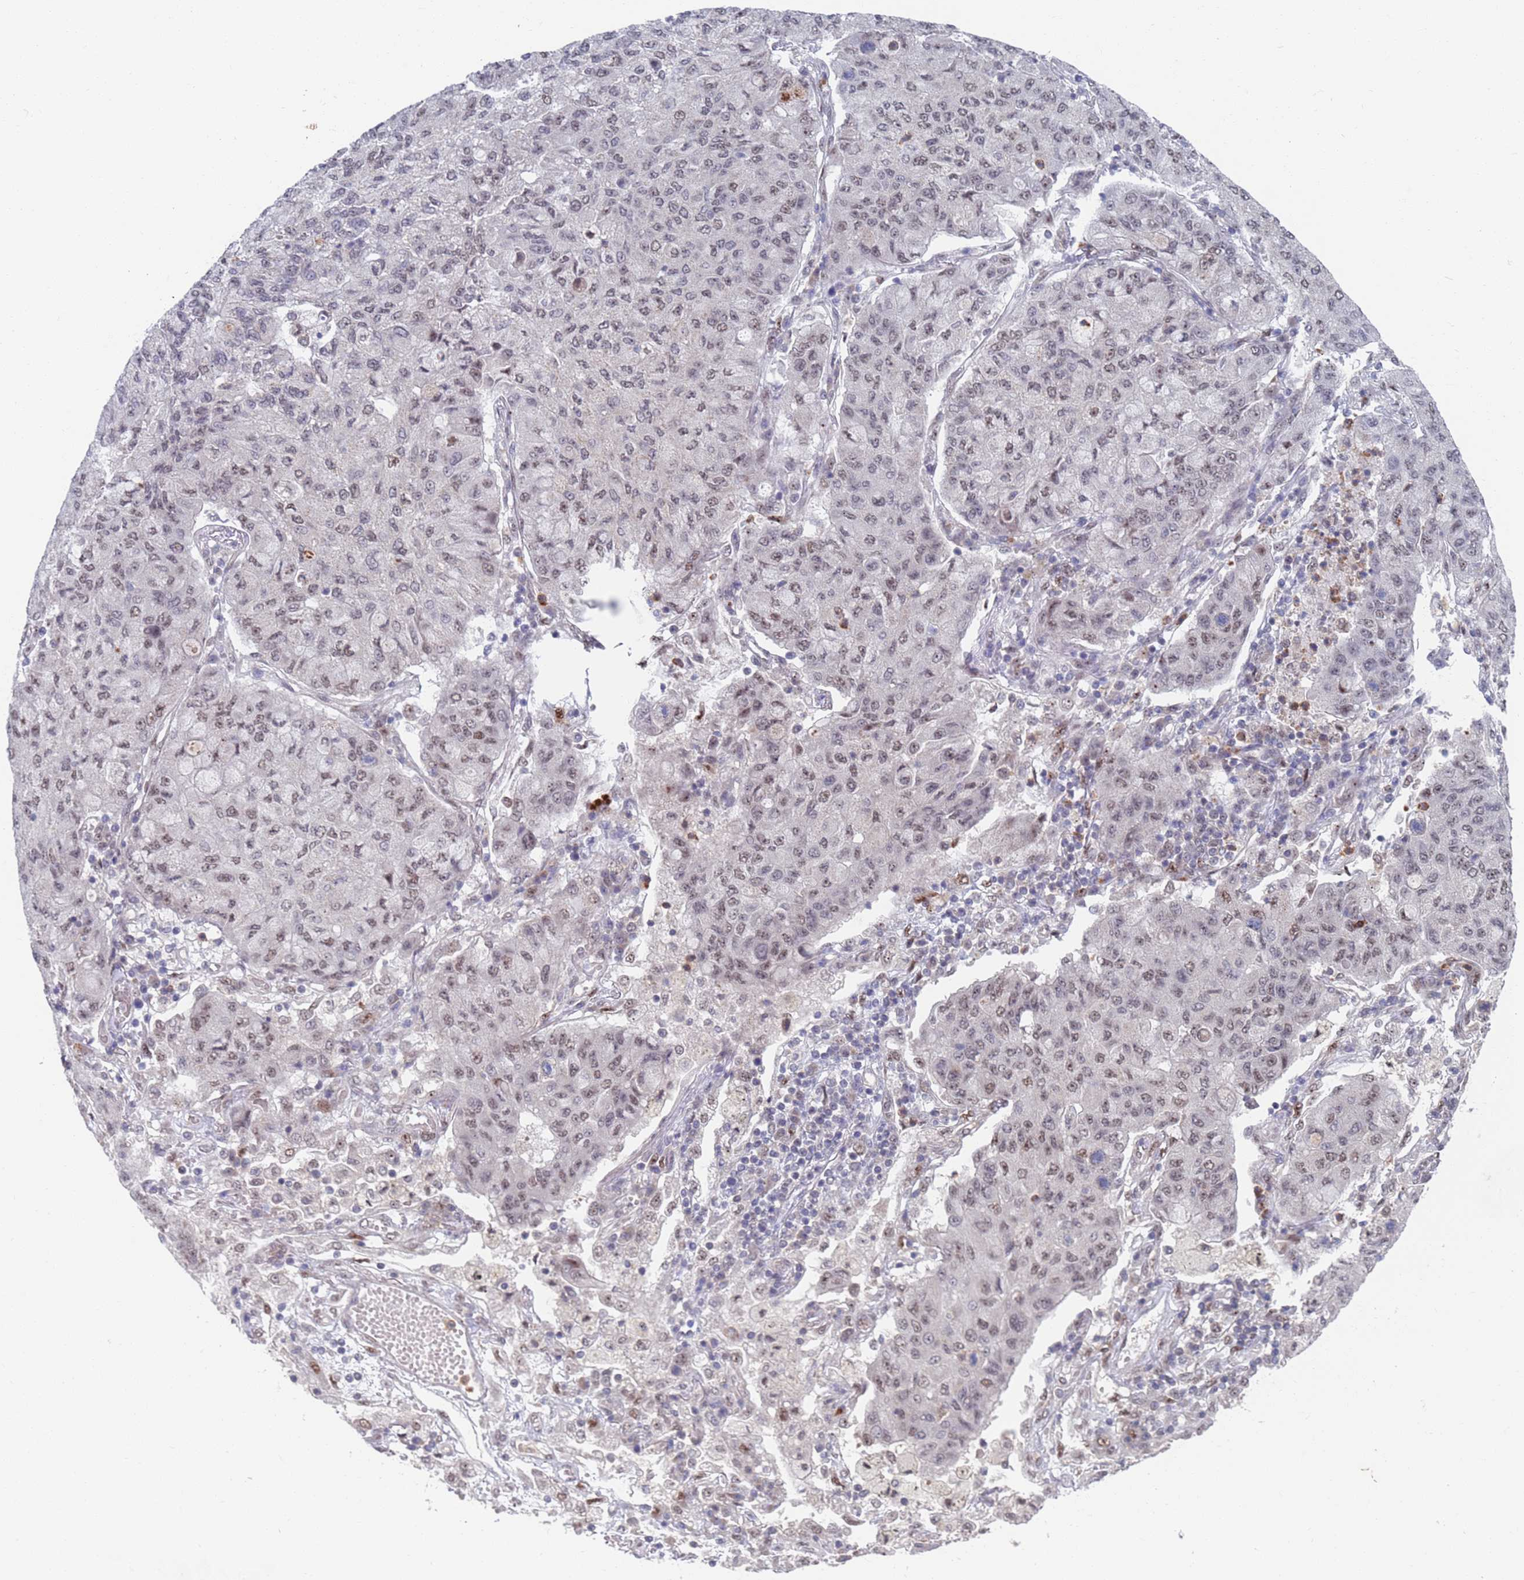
{"staining": {"intensity": "weak", "quantity": "<25%", "location": "nuclear"}, "tissue": "lung cancer", "cell_type": "Tumor cells", "image_type": "cancer", "snomed": [{"axis": "morphology", "description": "Squamous cell carcinoma, NOS"}, {"axis": "topography", "description": "Lung"}], "caption": "Lung squamous cell carcinoma was stained to show a protein in brown. There is no significant positivity in tumor cells.", "gene": "RPP25", "patient": {"sex": "male", "age": 74}}